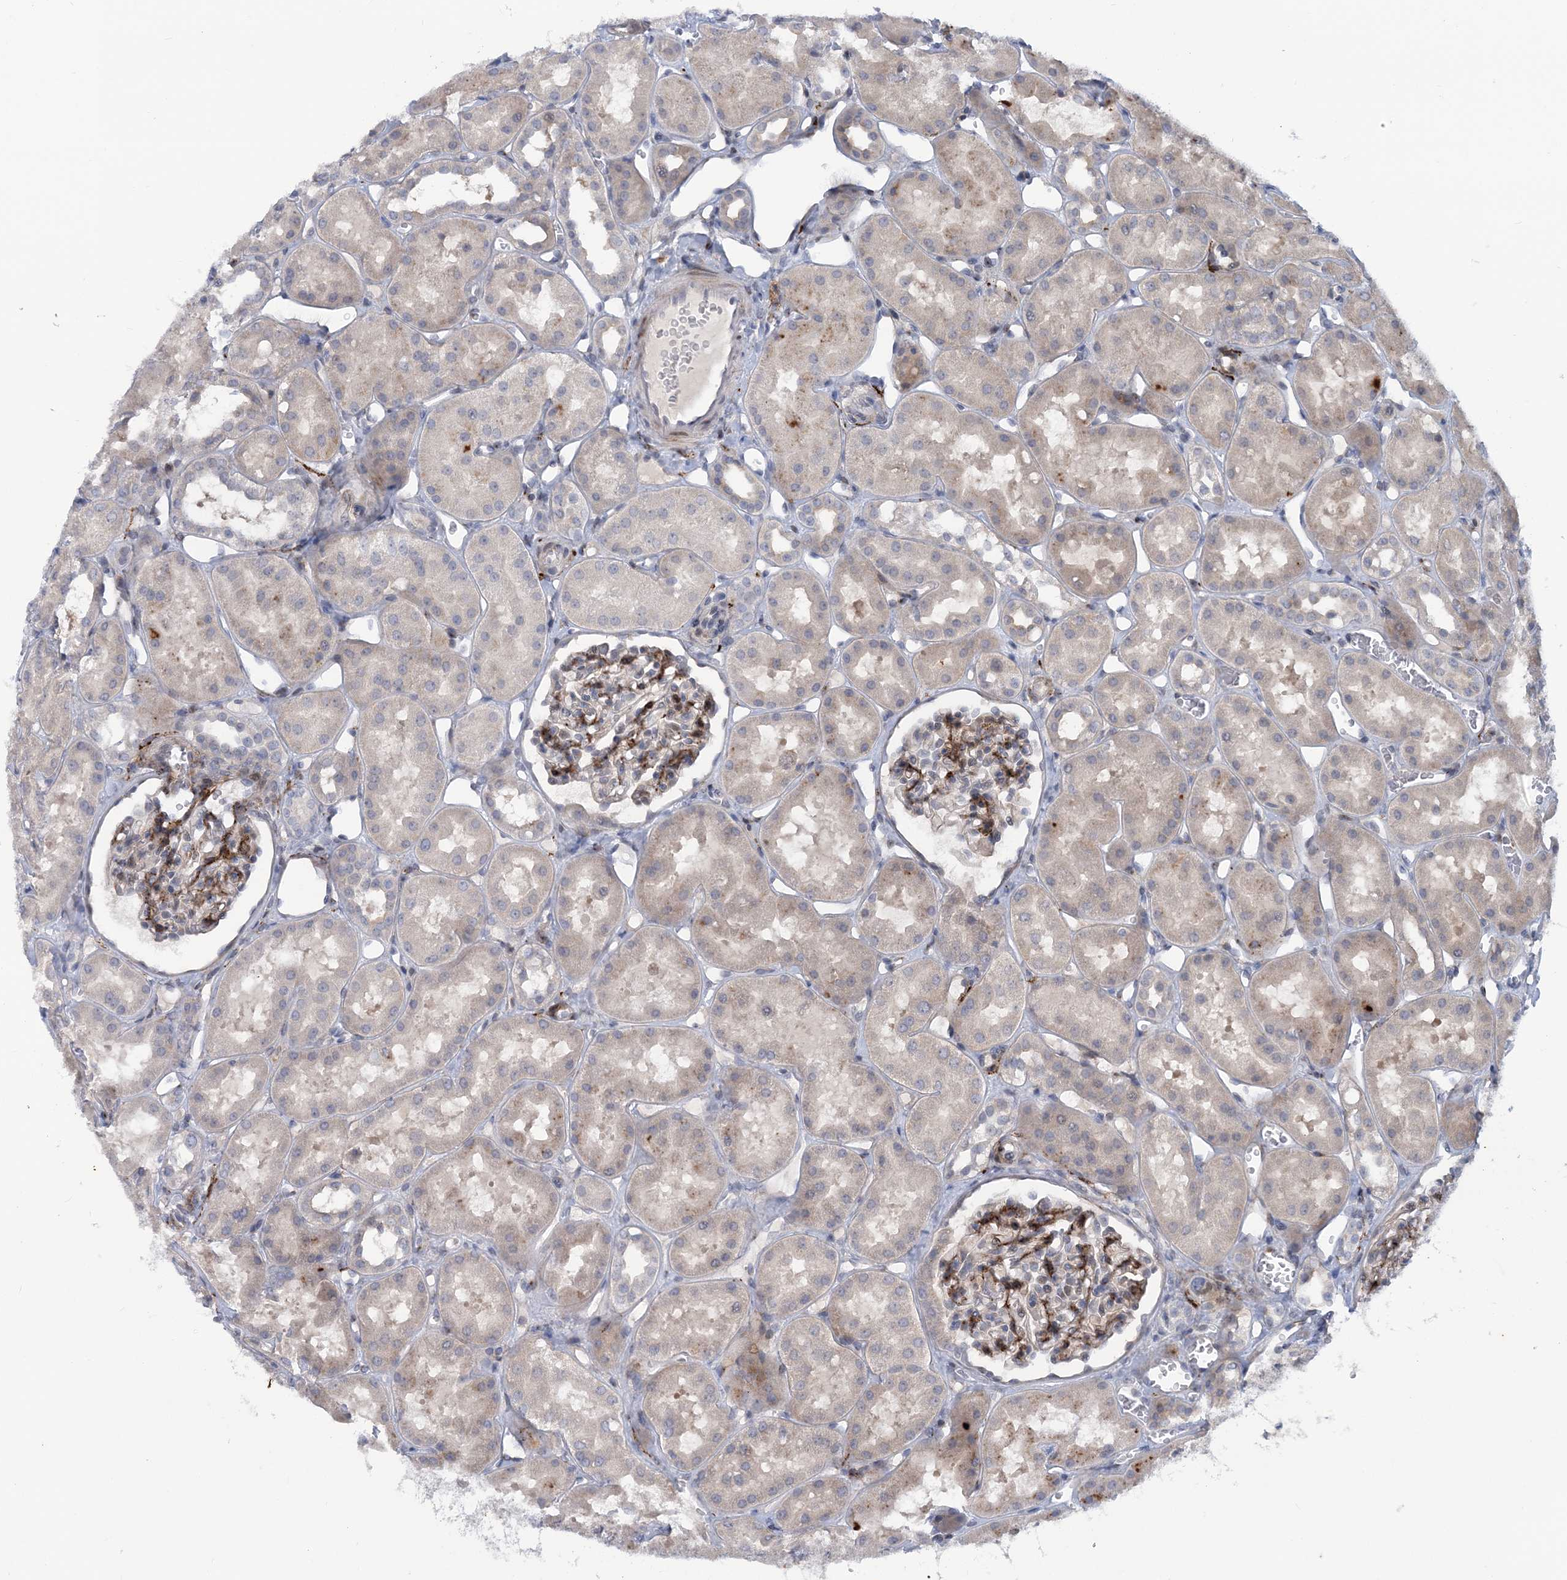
{"staining": {"intensity": "moderate", "quantity": "<25%", "location": "cytoplasmic/membranous"}, "tissue": "kidney", "cell_type": "Cells in glomeruli", "image_type": "normal", "snomed": [{"axis": "morphology", "description": "Normal tissue, NOS"}, {"axis": "topography", "description": "Kidney"}], "caption": "Cells in glomeruli display low levels of moderate cytoplasmic/membranous positivity in about <25% of cells in unremarkable kidney.", "gene": "SNED1", "patient": {"sex": "male", "age": 16}}